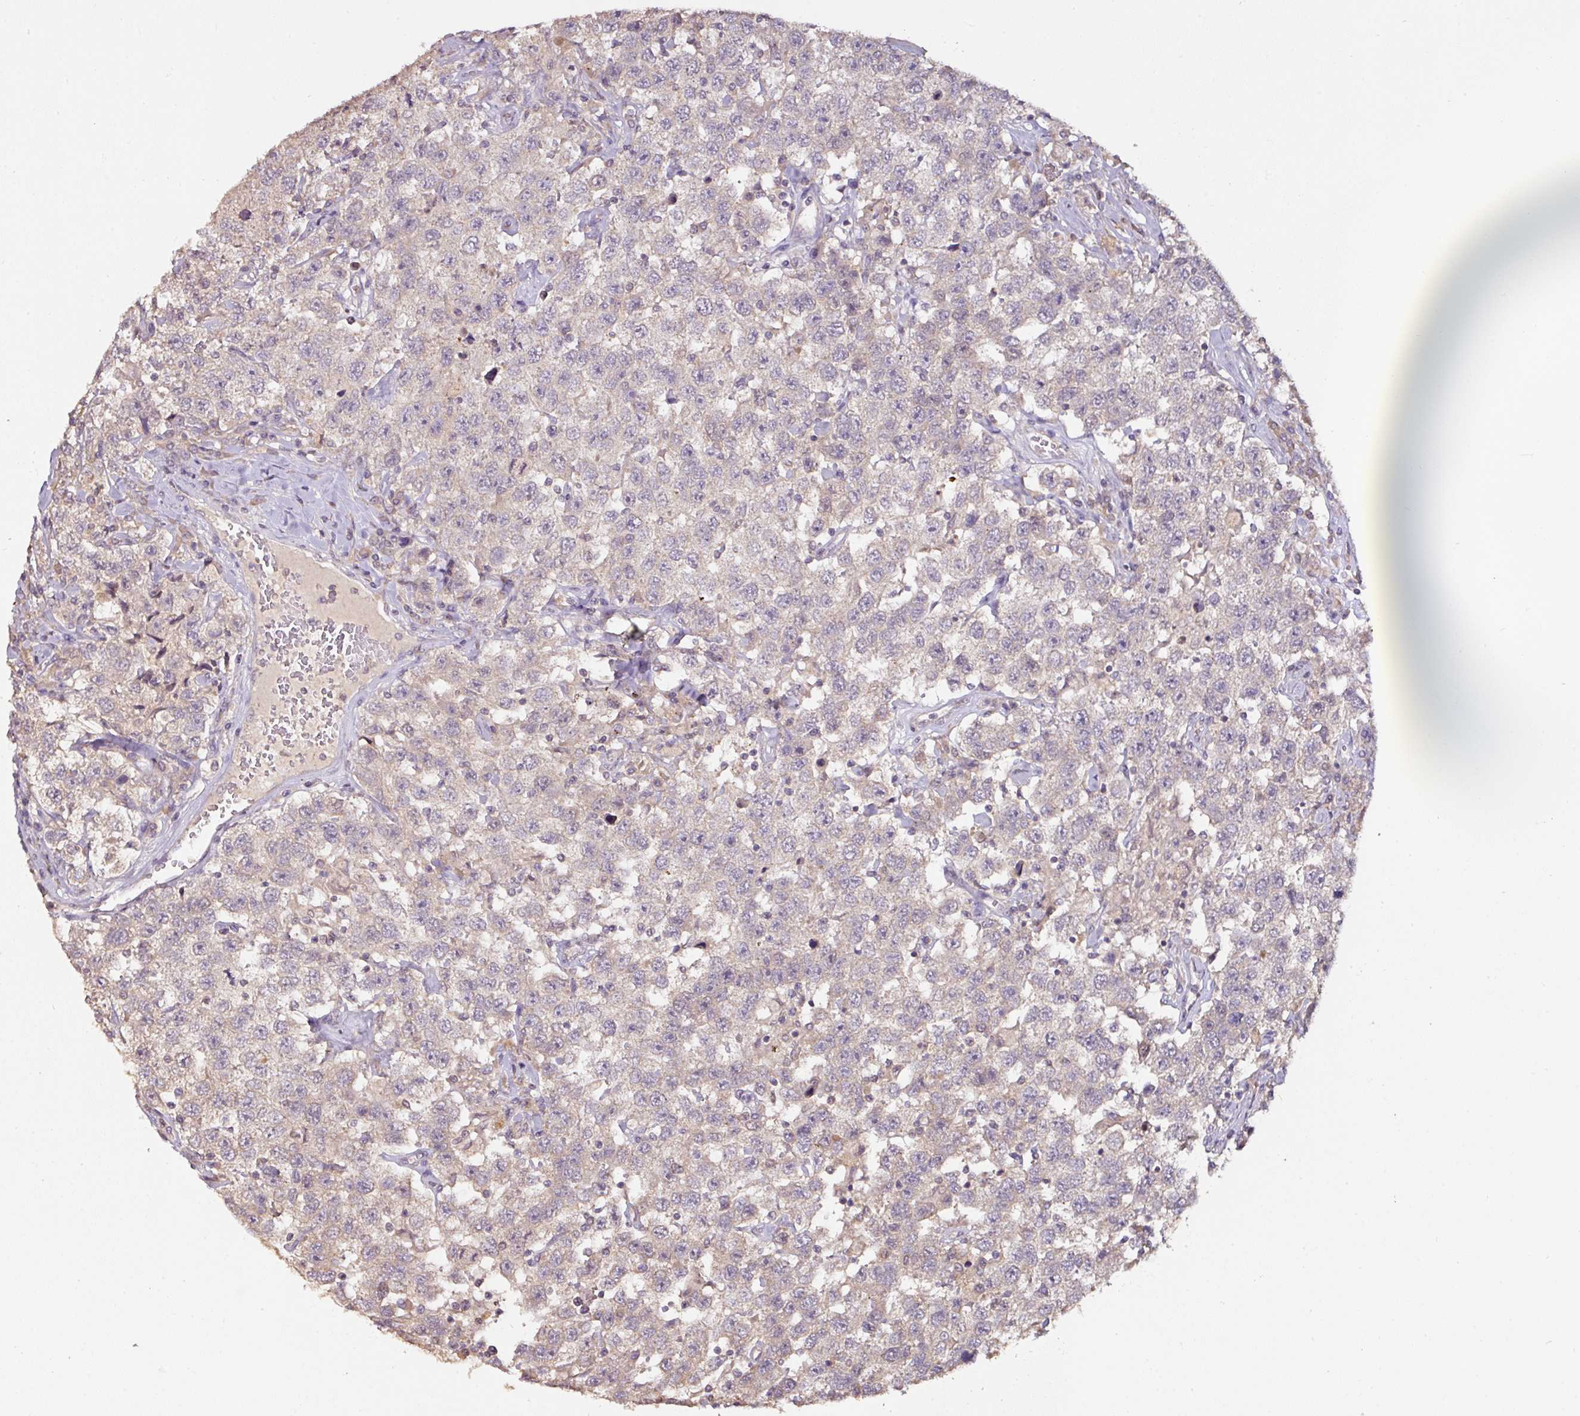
{"staining": {"intensity": "weak", "quantity": "<25%", "location": "cytoplasmic/membranous"}, "tissue": "testis cancer", "cell_type": "Tumor cells", "image_type": "cancer", "snomed": [{"axis": "morphology", "description": "Seminoma, NOS"}, {"axis": "topography", "description": "Testis"}], "caption": "Human testis cancer (seminoma) stained for a protein using immunohistochemistry displays no staining in tumor cells.", "gene": "RPL38", "patient": {"sex": "male", "age": 41}}